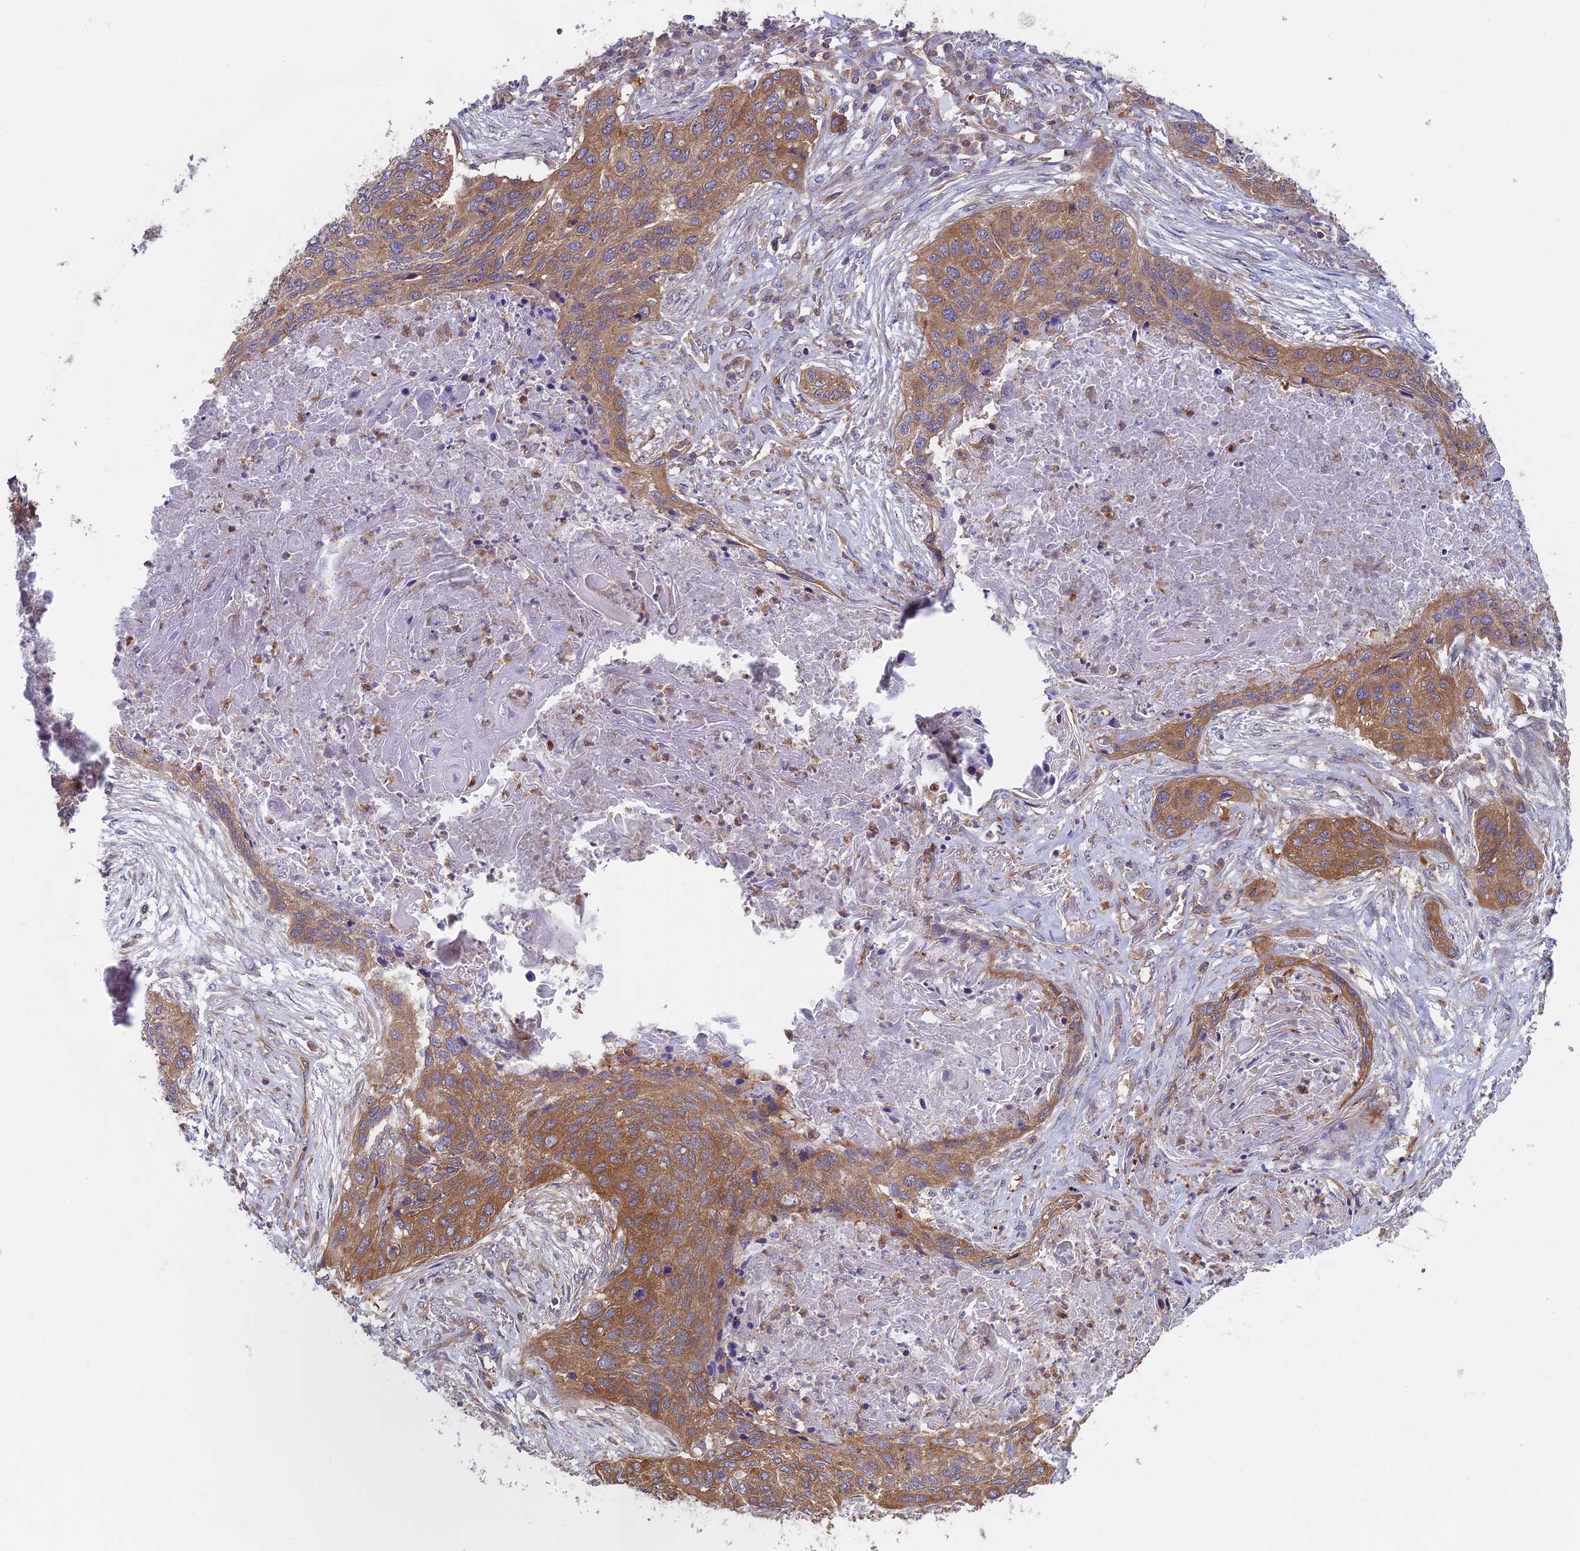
{"staining": {"intensity": "moderate", "quantity": ">75%", "location": "cytoplasmic/membranous"}, "tissue": "lung cancer", "cell_type": "Tumor cells", "image_type": "cancer", "snomed": [{"axis": "morphology", "description": "Squamous cell carcinoma, NOS"}, {"axis": "topography", "description": "Lung"}], "caption": "Lung cancer (squamous cell carcinoma) stained with a brown dye exhibits moderate cytoplasmic/membranous positive staining in approximately >75% of tumor cells.", "gene": "DNM1L", "patient": {"sex": "female", "age": 63}}